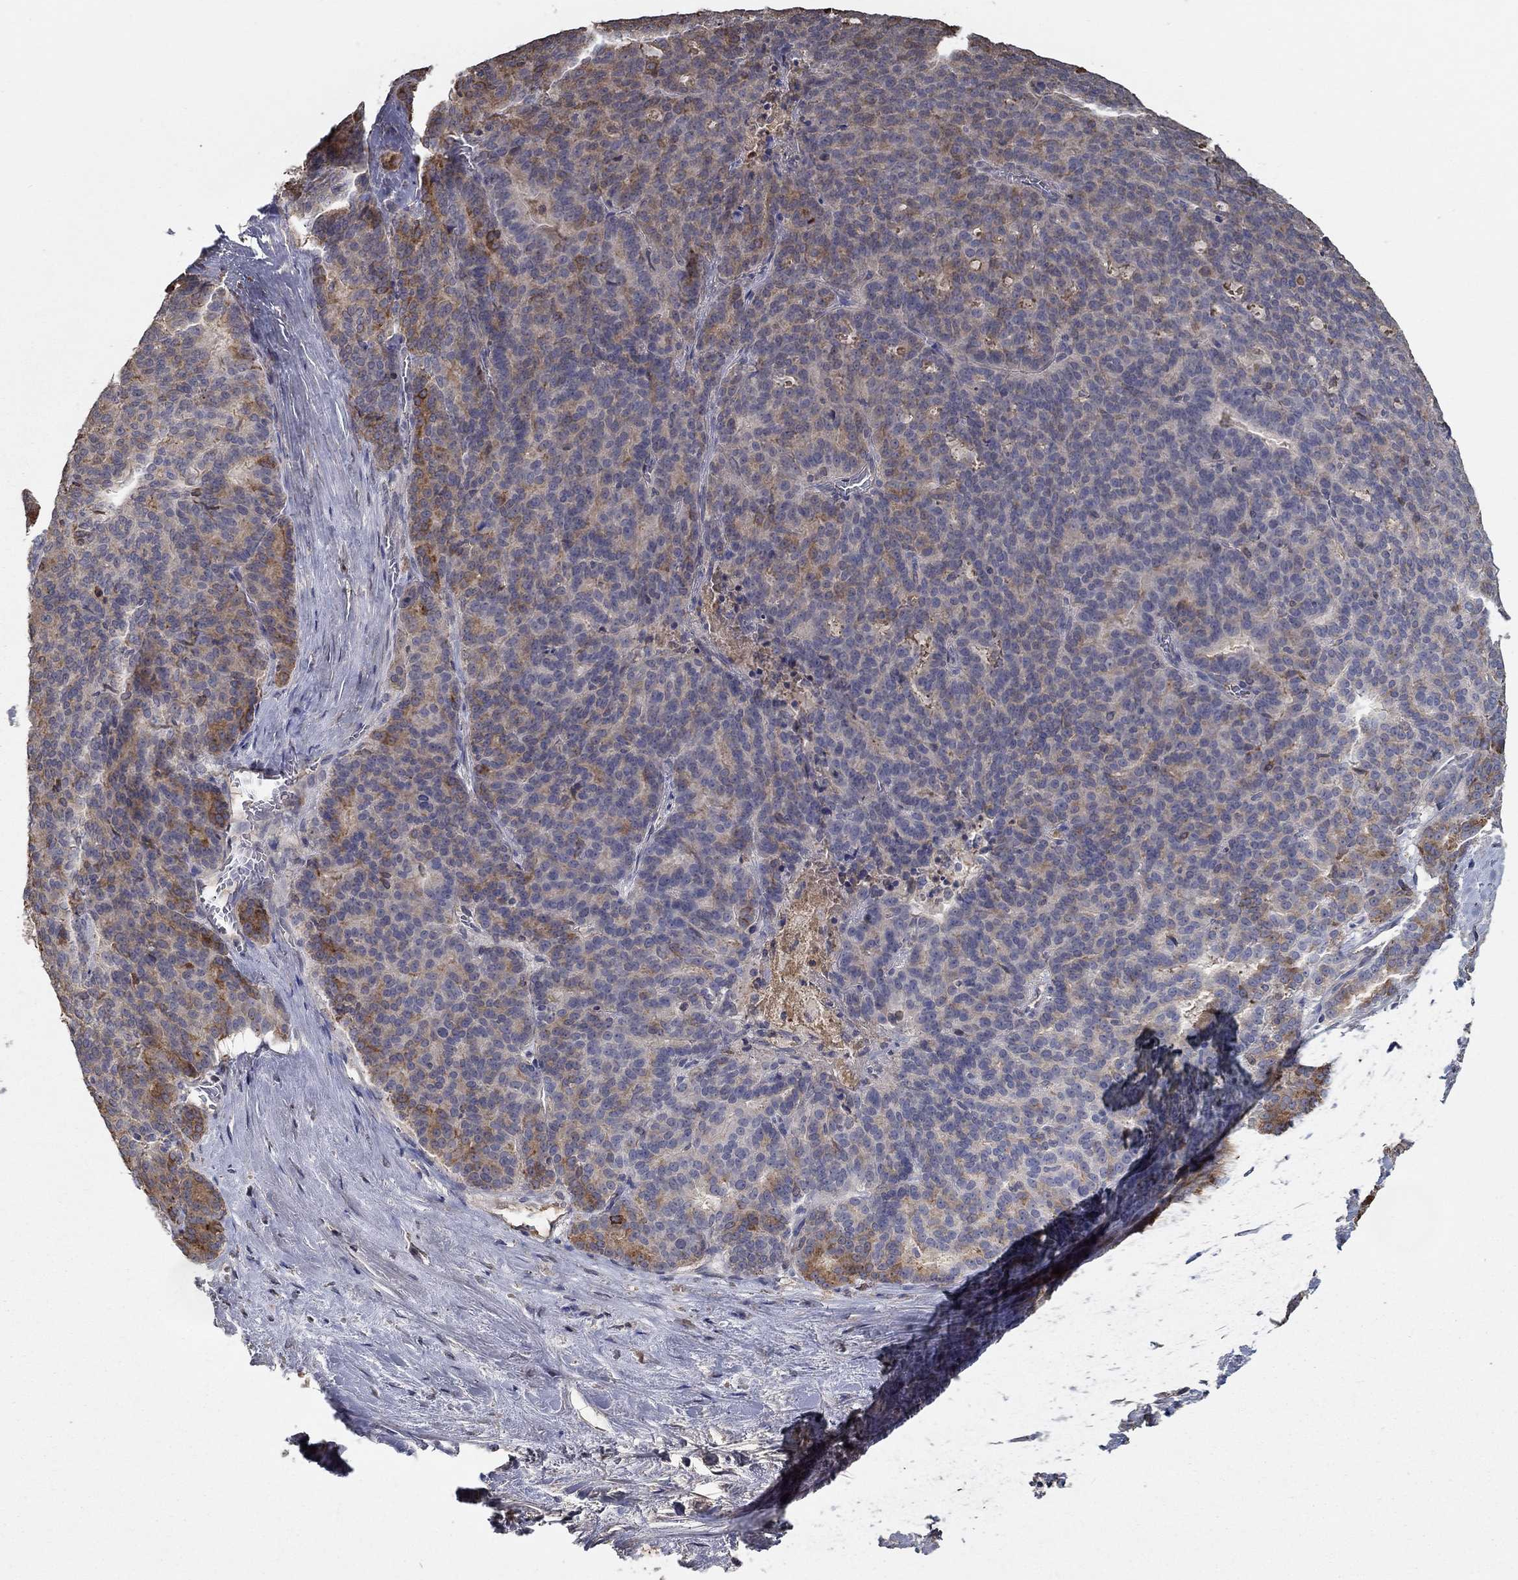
{"staining": {"intensity": "weak", "quantity": "<25%", "location": "cytoplasmic/membranous"}, "tissue": "liver cancer", "cell_type": "Tumor cells", "image_type": "cancer", "snomed": [{"axis": "morphology", "description": "Cholangiocarcinoma"}, {"axis": "topography", "description": "Liver"}], "caption": "IHC of liver cholangiocarcinoma reveals no positivity in tumor cells.", "gene": "IL10", "patient": {"sex": "female", "age": 47}}